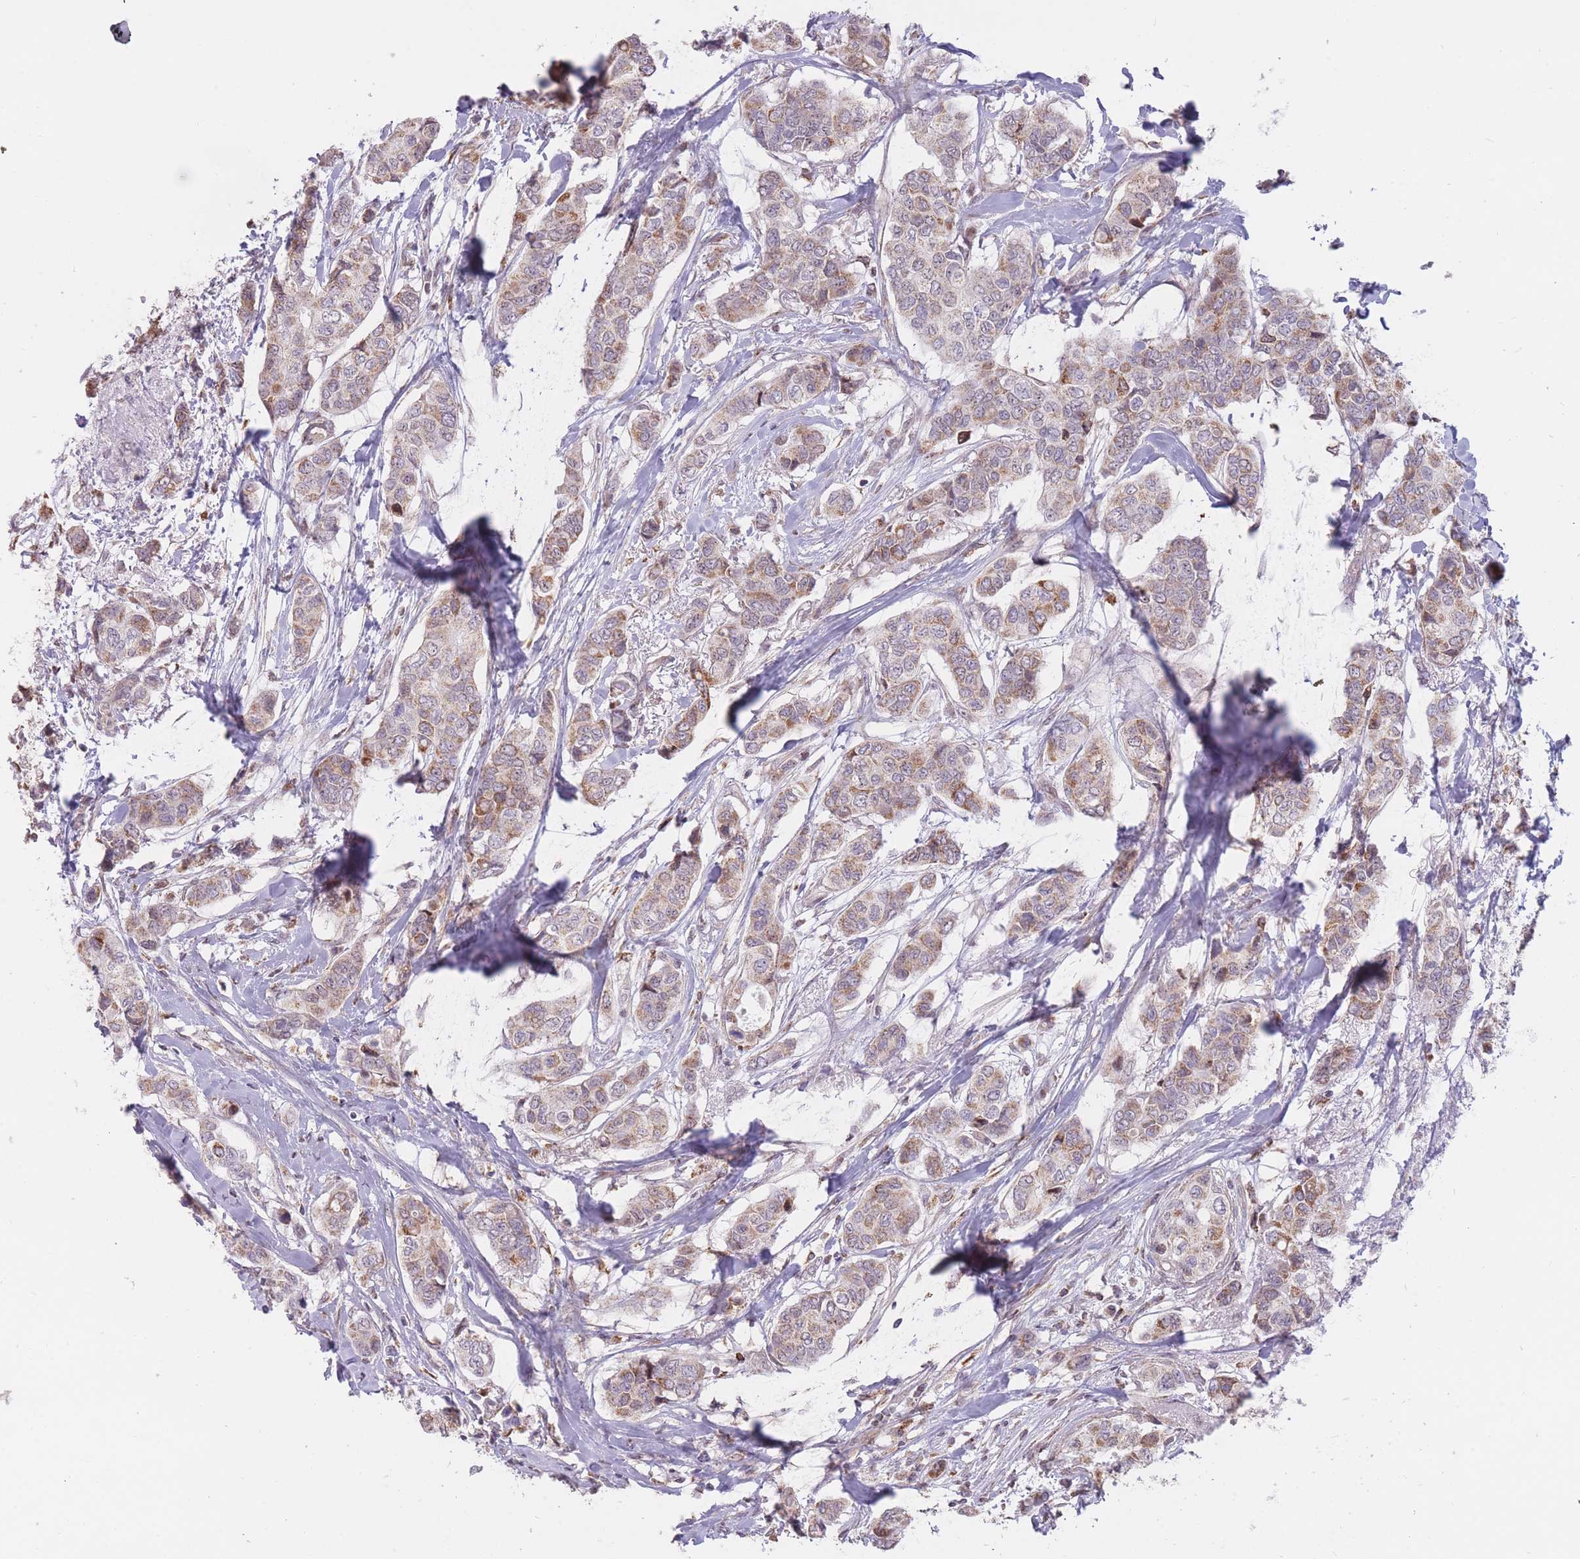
{"staining": {"intensity": "moderate", "quantity": "25%-75%", "location": "cytoplasmic/membranous"}, "tissue": "breast cancer", "cell_type": "Tumor cells", "image_type": "cancer", "snomed": [{"axis": "morphology", "description": "Lobular carcinoma"}, {"axis": "topography", "description": "Breast"}], "caption": "This photomicrograph displays IHC staining of human breast lobular carcinoma, with medium moderate cytoplasmic/membranous expression in approximately 25%-75% of tumor cells.", "gene": "DPYSL4", "patient": {"sex": "female", "age": 51}}